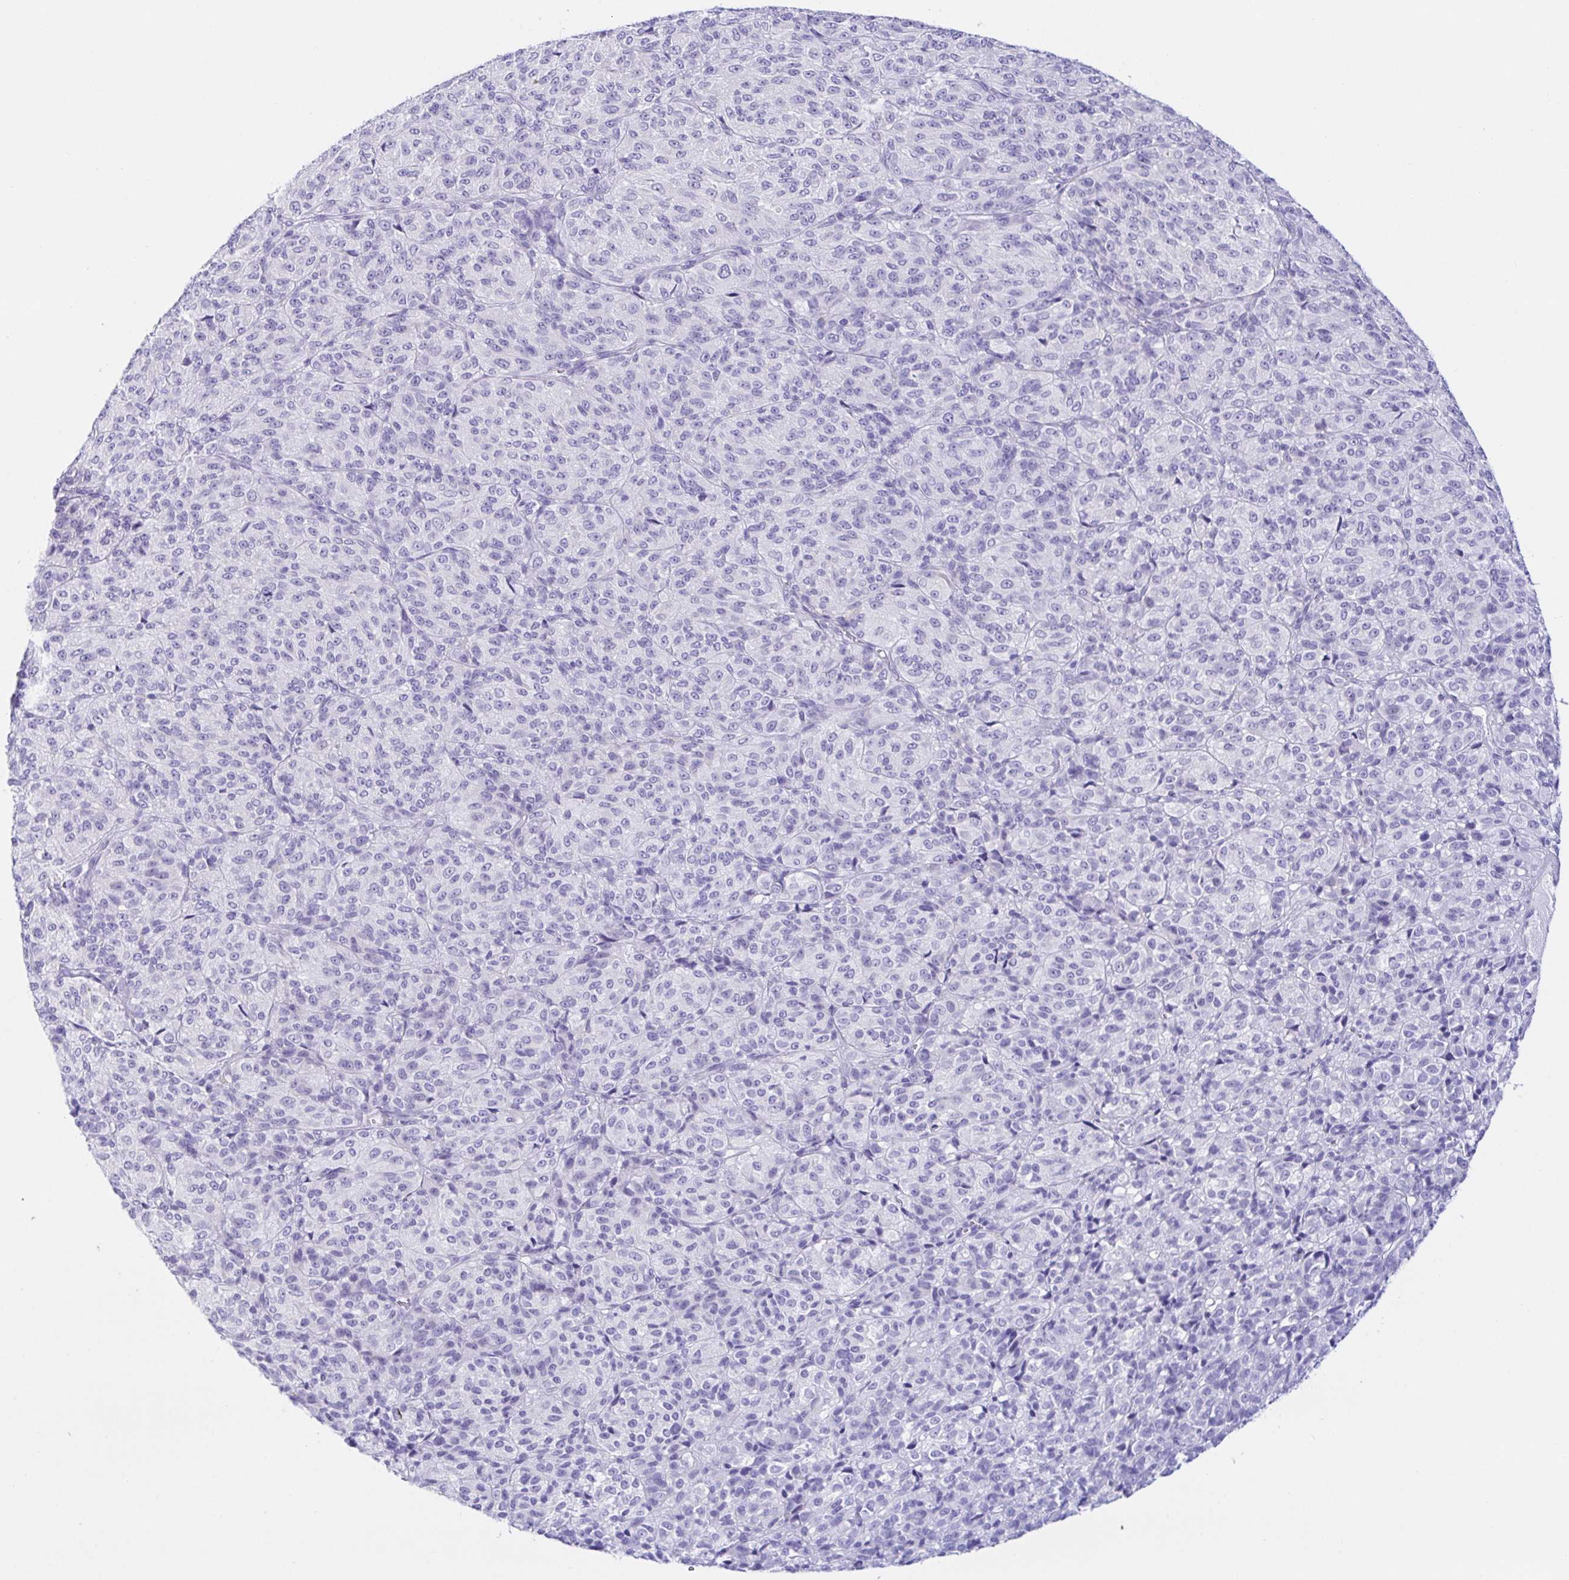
{"staining": {"intensity": "negative", "quantity": "none", "location": "none"}, "tissue": "melanoma", "cell_type": "Tumor cells", "image_type": "cancer", "snomed": [{"axis": "morphology", "description": "Malignant melanoma, Metastatic site"}, {"axis": "topography", "description": "Brain"}], "caption": "Malignant melanoma (metastatic site) stained for a protein using immunohistochemistry (IHC) reveals no positivity tumor cells.", "gene": "PAX8", "patient": {"sex": "female", "age": 56}}